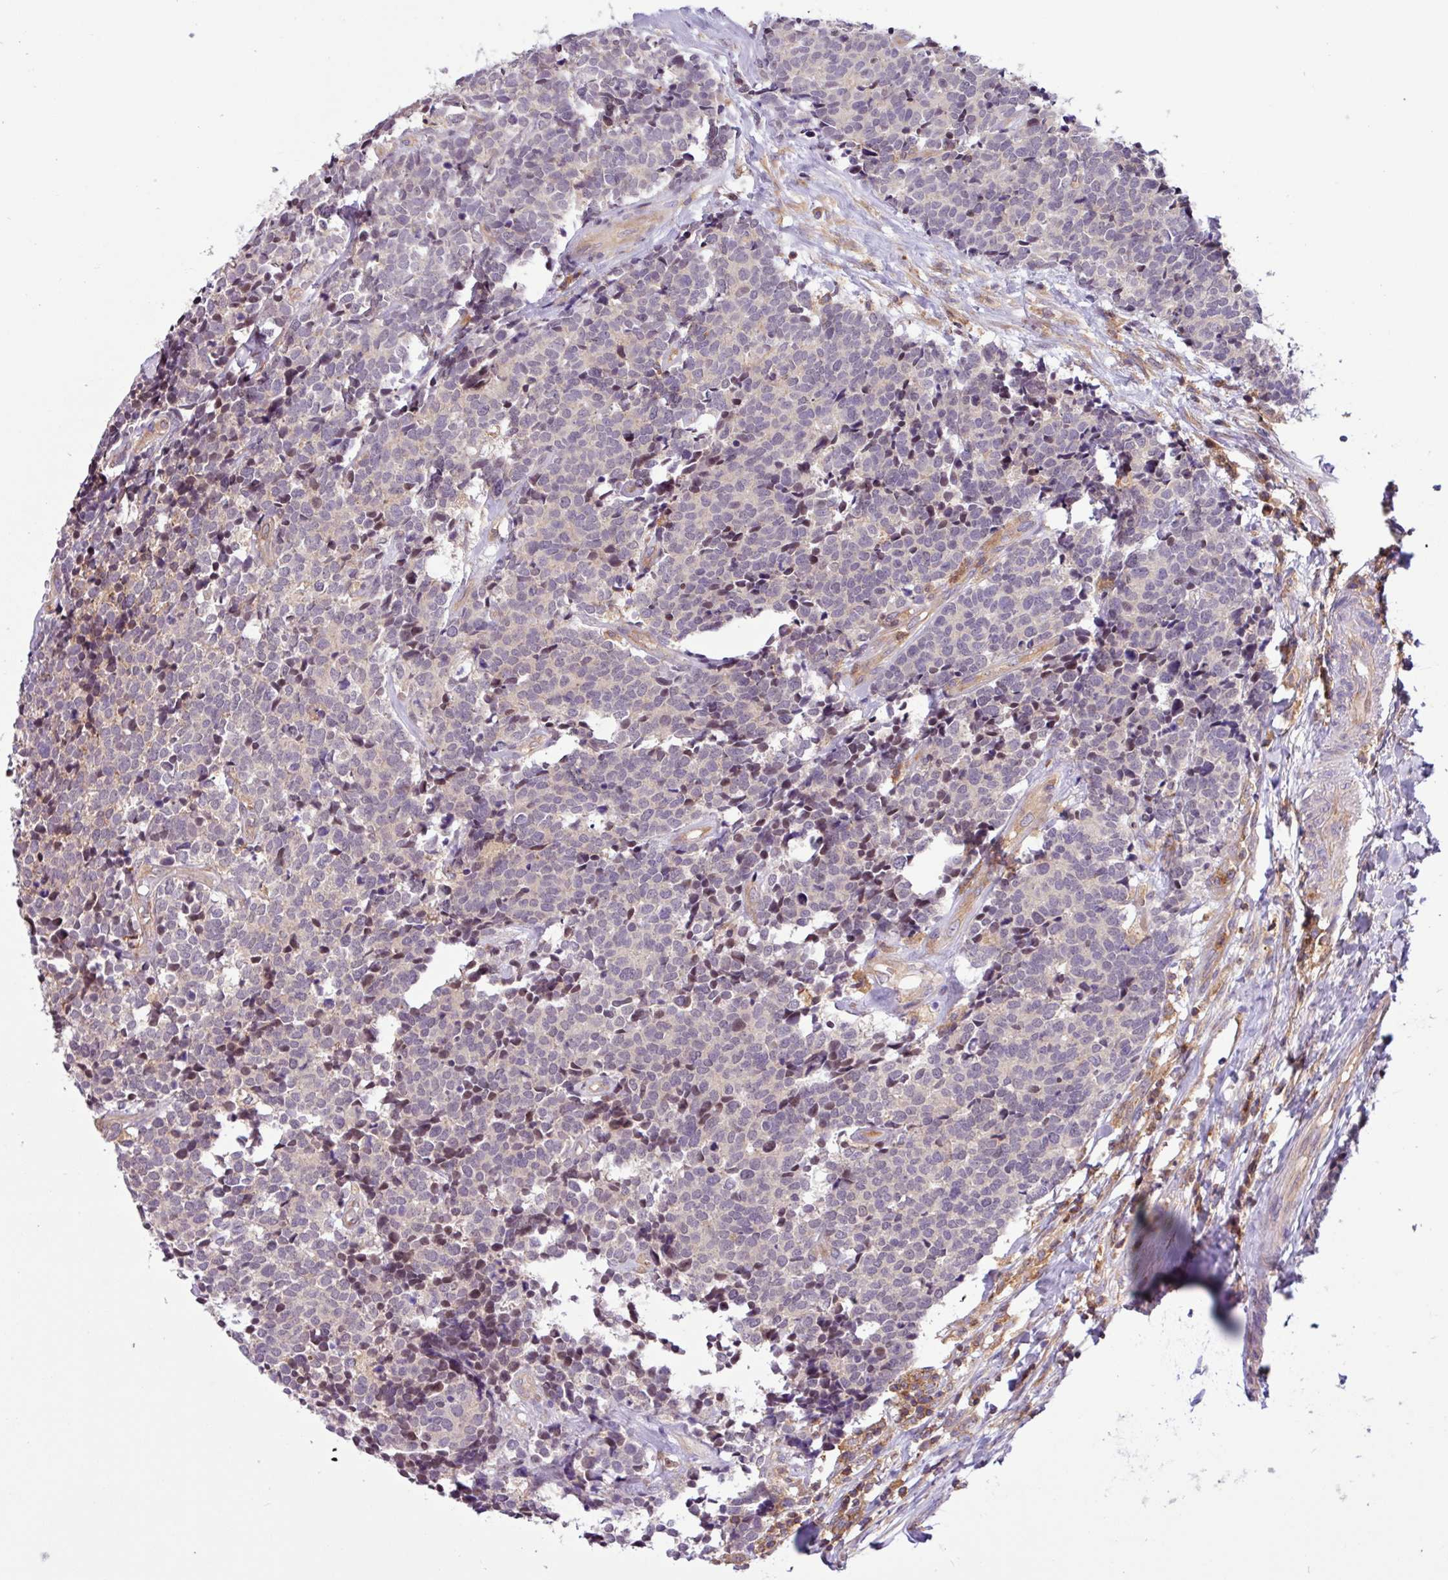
{"staining": {"intensity": "weak", "quantity": "<25%", "location": "nuclear"}, "tissue": "carcinoid", "cell_type": "Tumor cells", "image_type": "cancer", "snomed": [{"axis": "morphology", "description": "Carcinoid, malignant, NOS"}, {"axis": "topography", "description": "Skin"}], "caption": "A photomicrograph of human malignant carcinoid is negative for staining in tumor cells.", "gene": "ACTR3", "patient": {"sex": "female", "age": 79}}